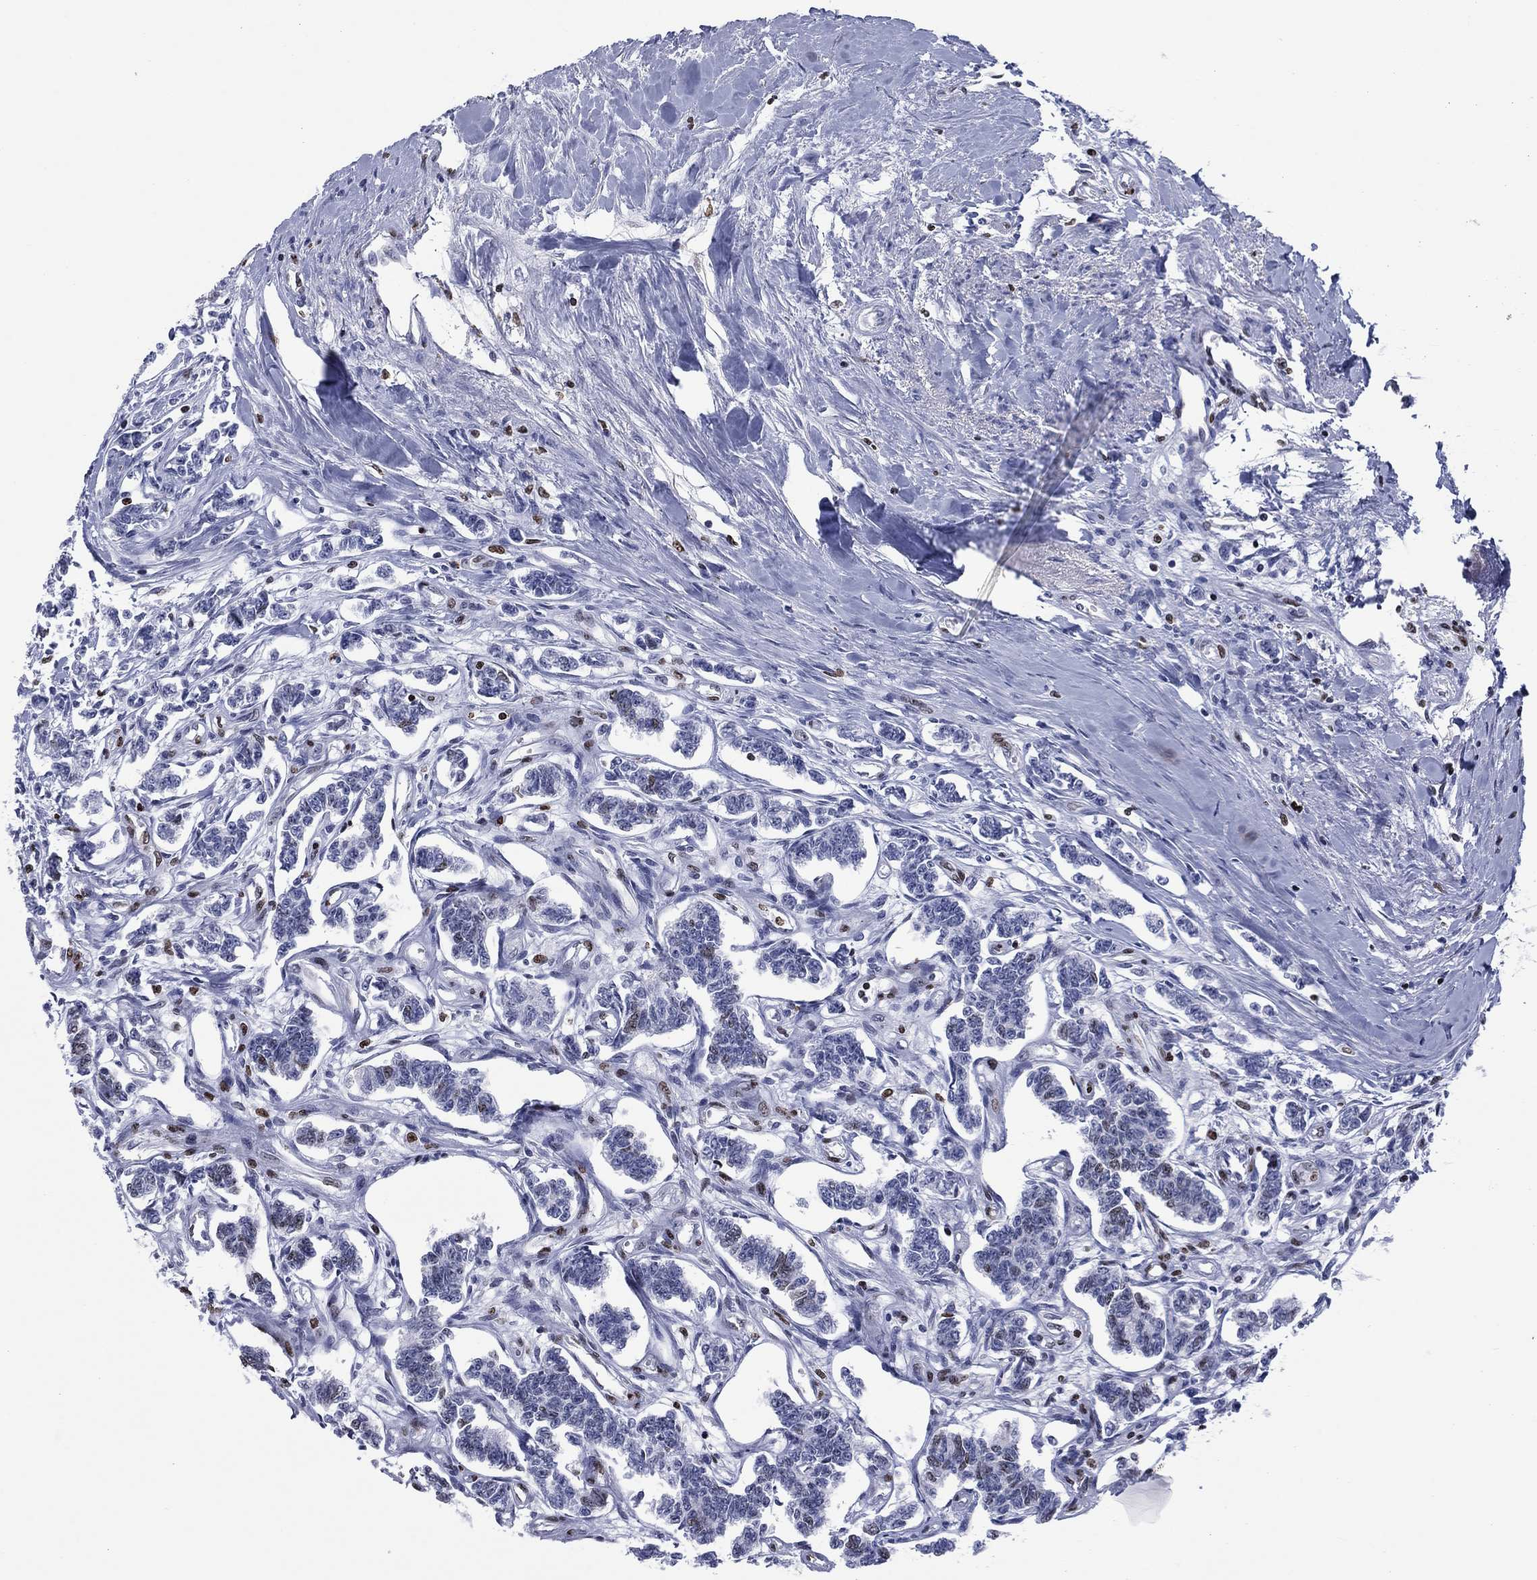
{"staining": {"intensity": "moderate", "quantity": "25%-75%", "location": "nuclear"}, "tissue": "carcinoid", "cell_type": "Tumor cells", "image_type": "cancer", "snomed": [{"axis": "morphology", "description": "Carcinoid, malignant, NOS"}, {"axis": "topography", "description": "Kidney"}], "caption": "IHC photomicrograph of malignant carcinoid stained for a protein (brown), which displays medium levels of moderate nuclear expression in about 25%-75% of tumor cells.", "gene": "H1-5", "patient": {"sex": "female", "age": 41}}